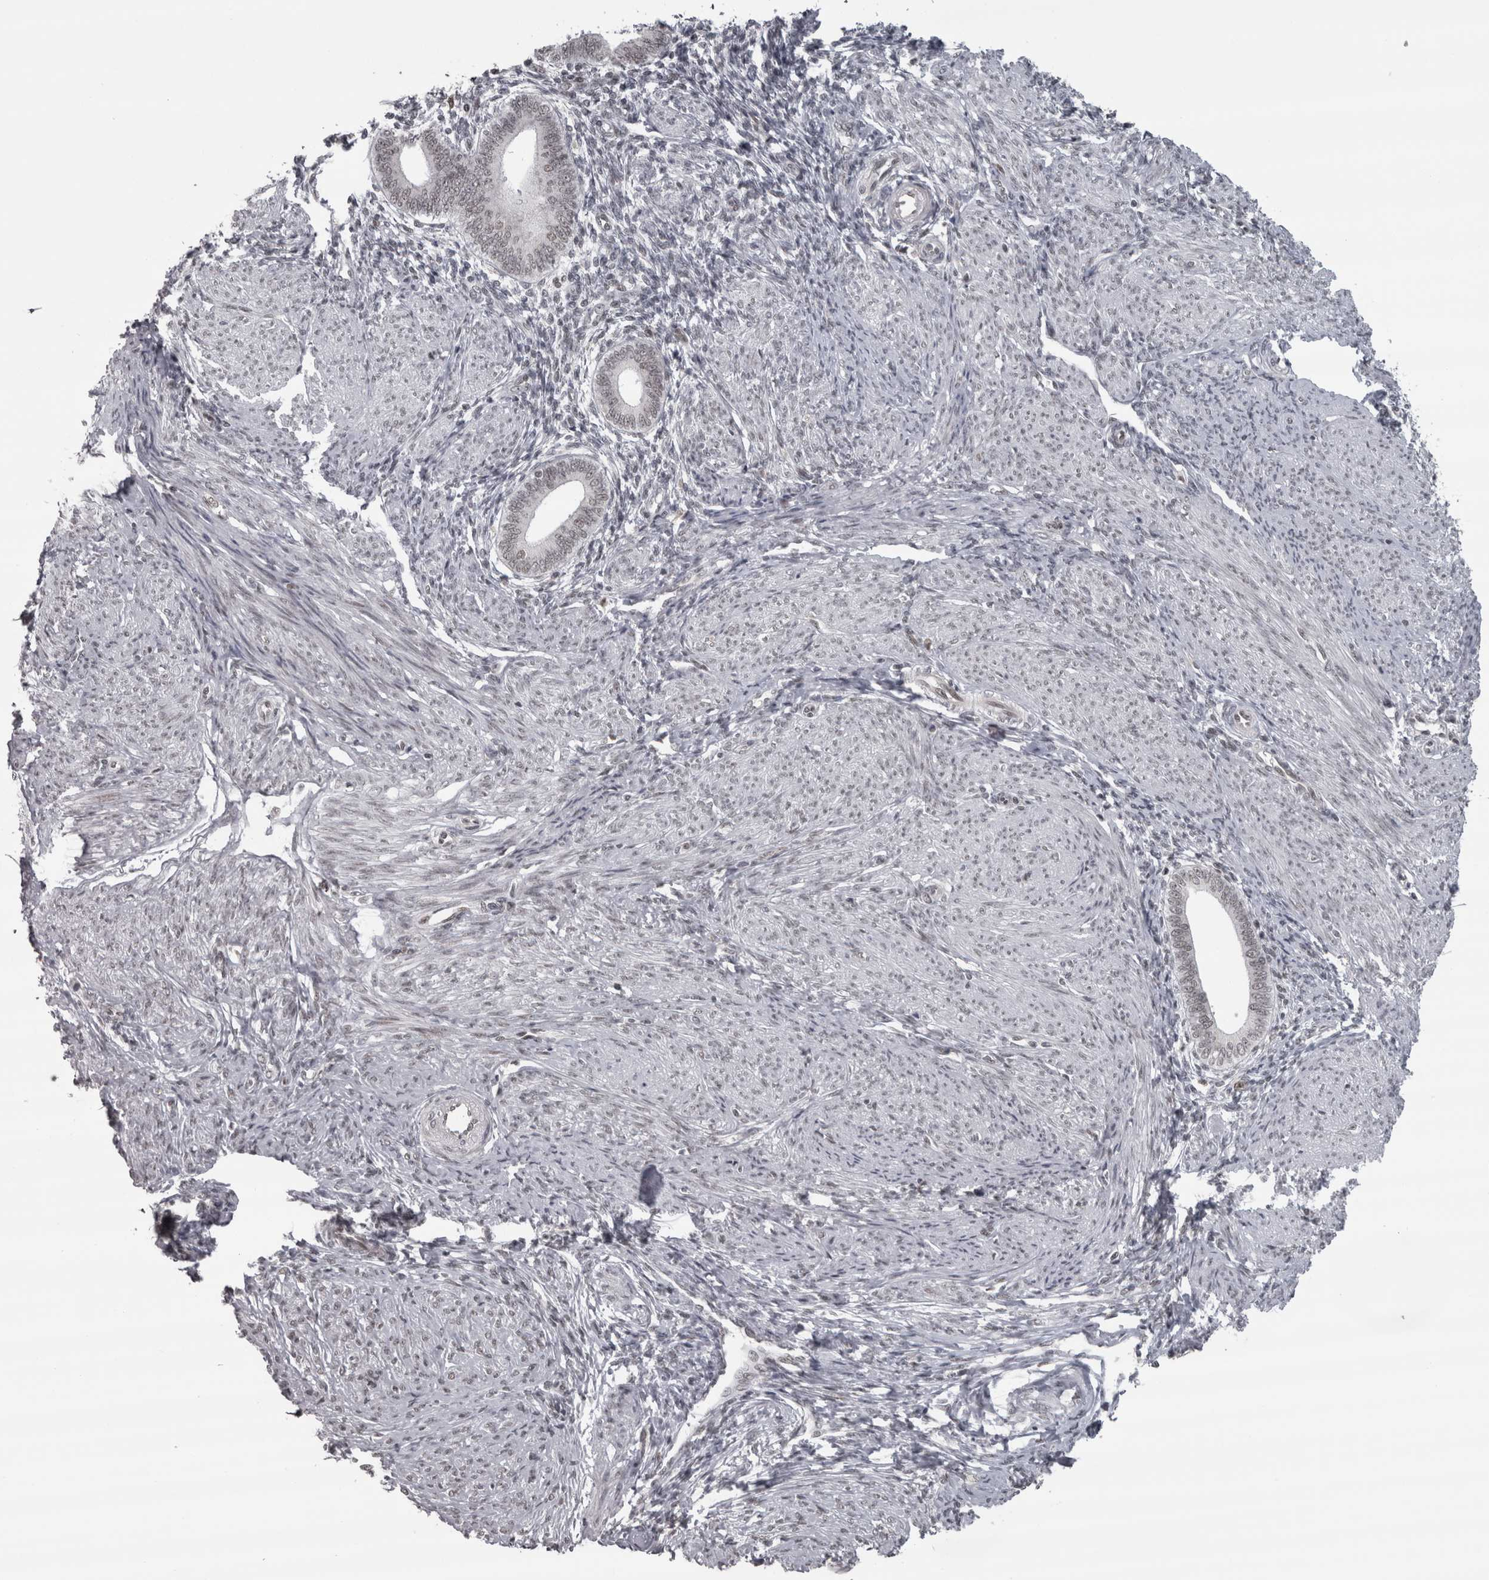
{"staining": {"intensity": "negative", "quantity": "none", "location": "none"}, "tissue": "endometrium", "cell_type": "Cells in endometrial stroma", "image_type": "normal", "snomed": [{"axis": "morphology", "description": "Normal tissue, NOS"}, {"axis": "topography", "description": "Endometrium"}], "caption": "Micrograph shows no significant protein staining in cells in endometrial stroma of unremarkable endometrium. (DAB IHC visualized using brightfield microscopy, high magnification).", "gene": "MICU3", "patient": {"sex": "female", "age": 42}}